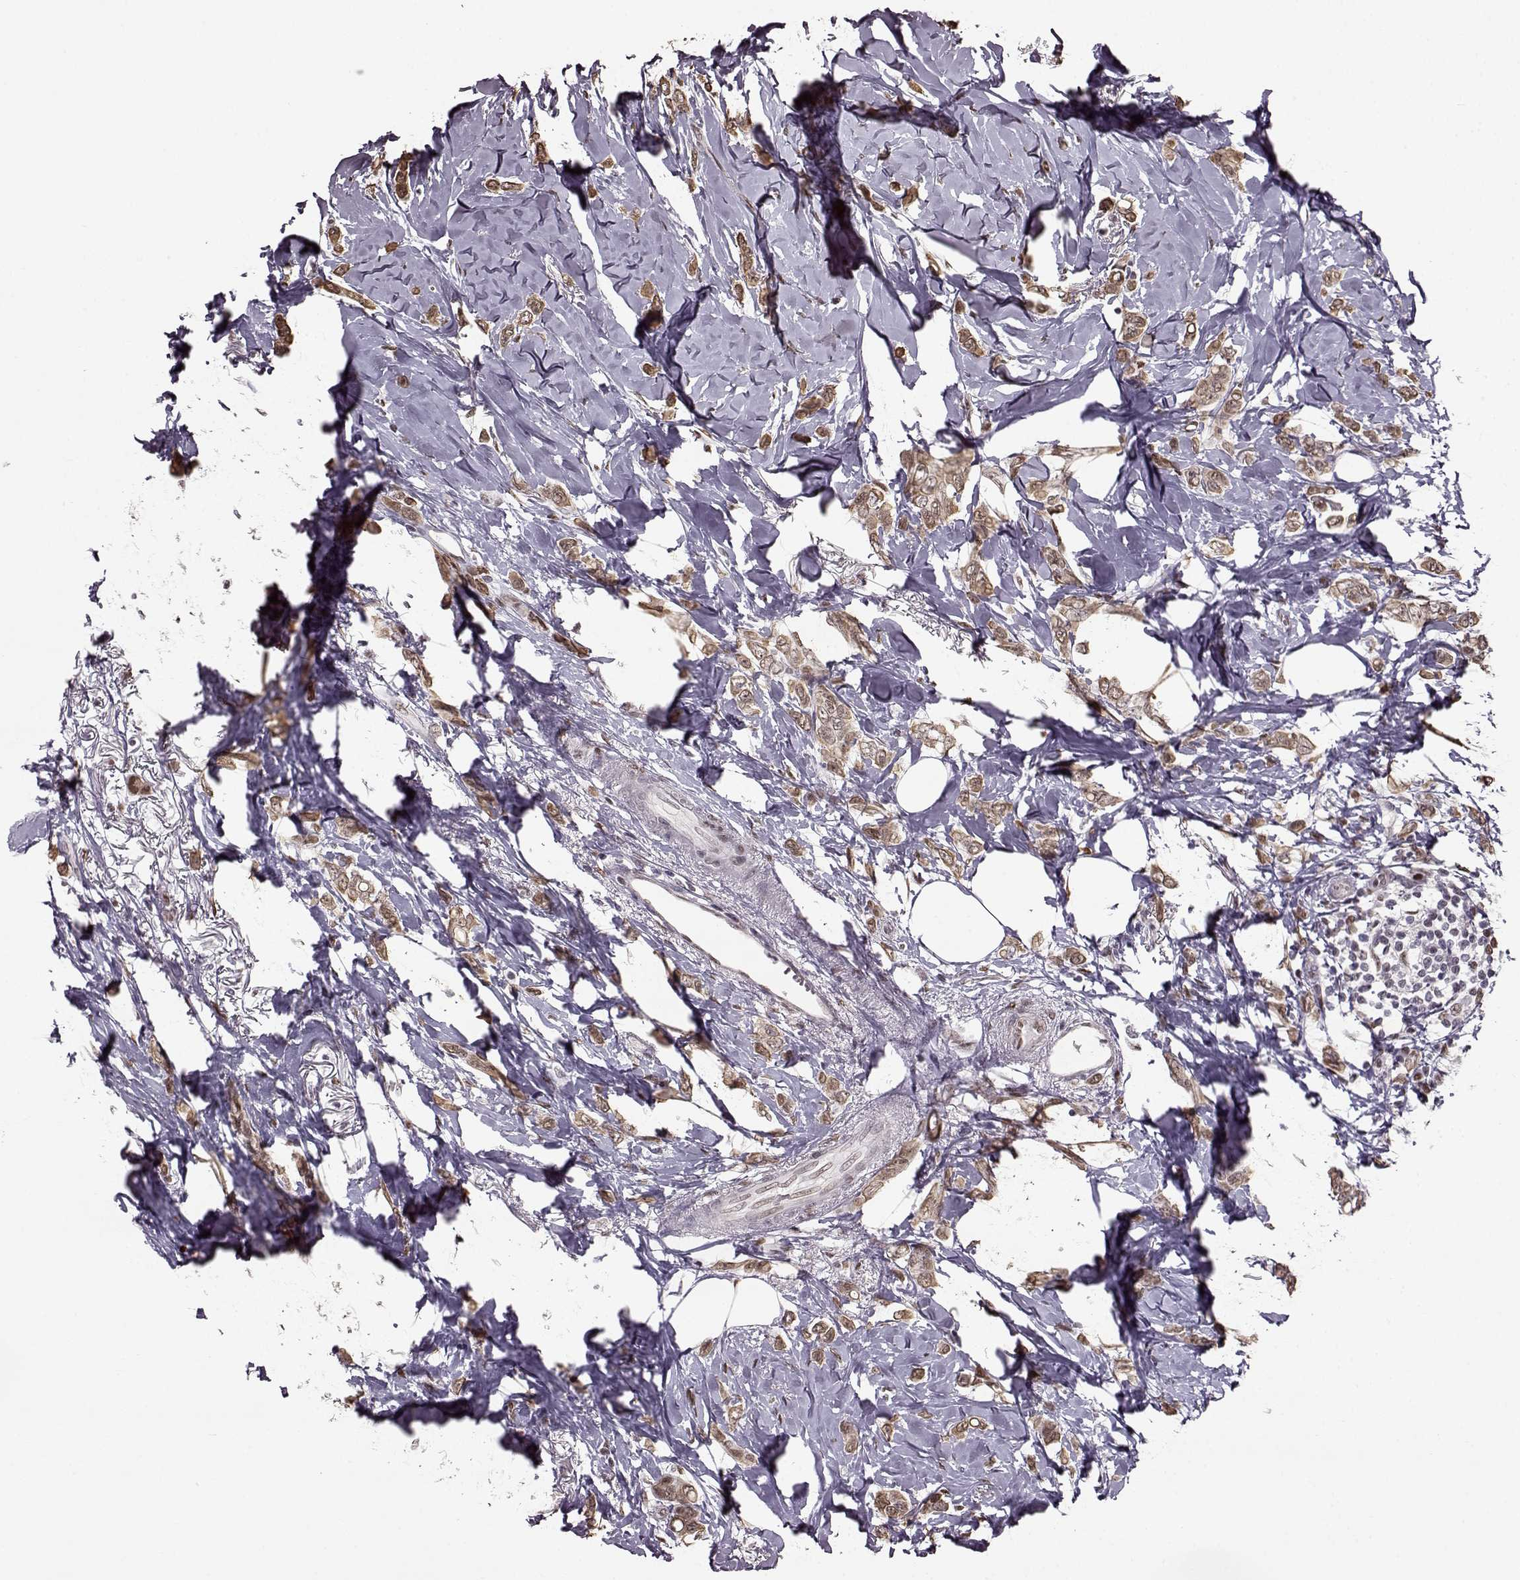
{"staining": {"intensity": "moderate", "quantity": ">75%", "location": "cytoplasmic/membranous"}, "tissue": "breast cancer", "cell_type": "Tumor cells", "image_type": "cancer", "snomed": [{"axis": "morphology", "description": "Lobular carcinoma"}, {"axis": "topography", "description": "Breast"}], "caption": "Immunohistochemical staining of human breast cancer exhibits medium levels of moderate cytoplasmic/membranous protein staining in approximately >75% of tumor cells.", "gene": "FTO", "patient": {"sex": "female", "age": 66}}